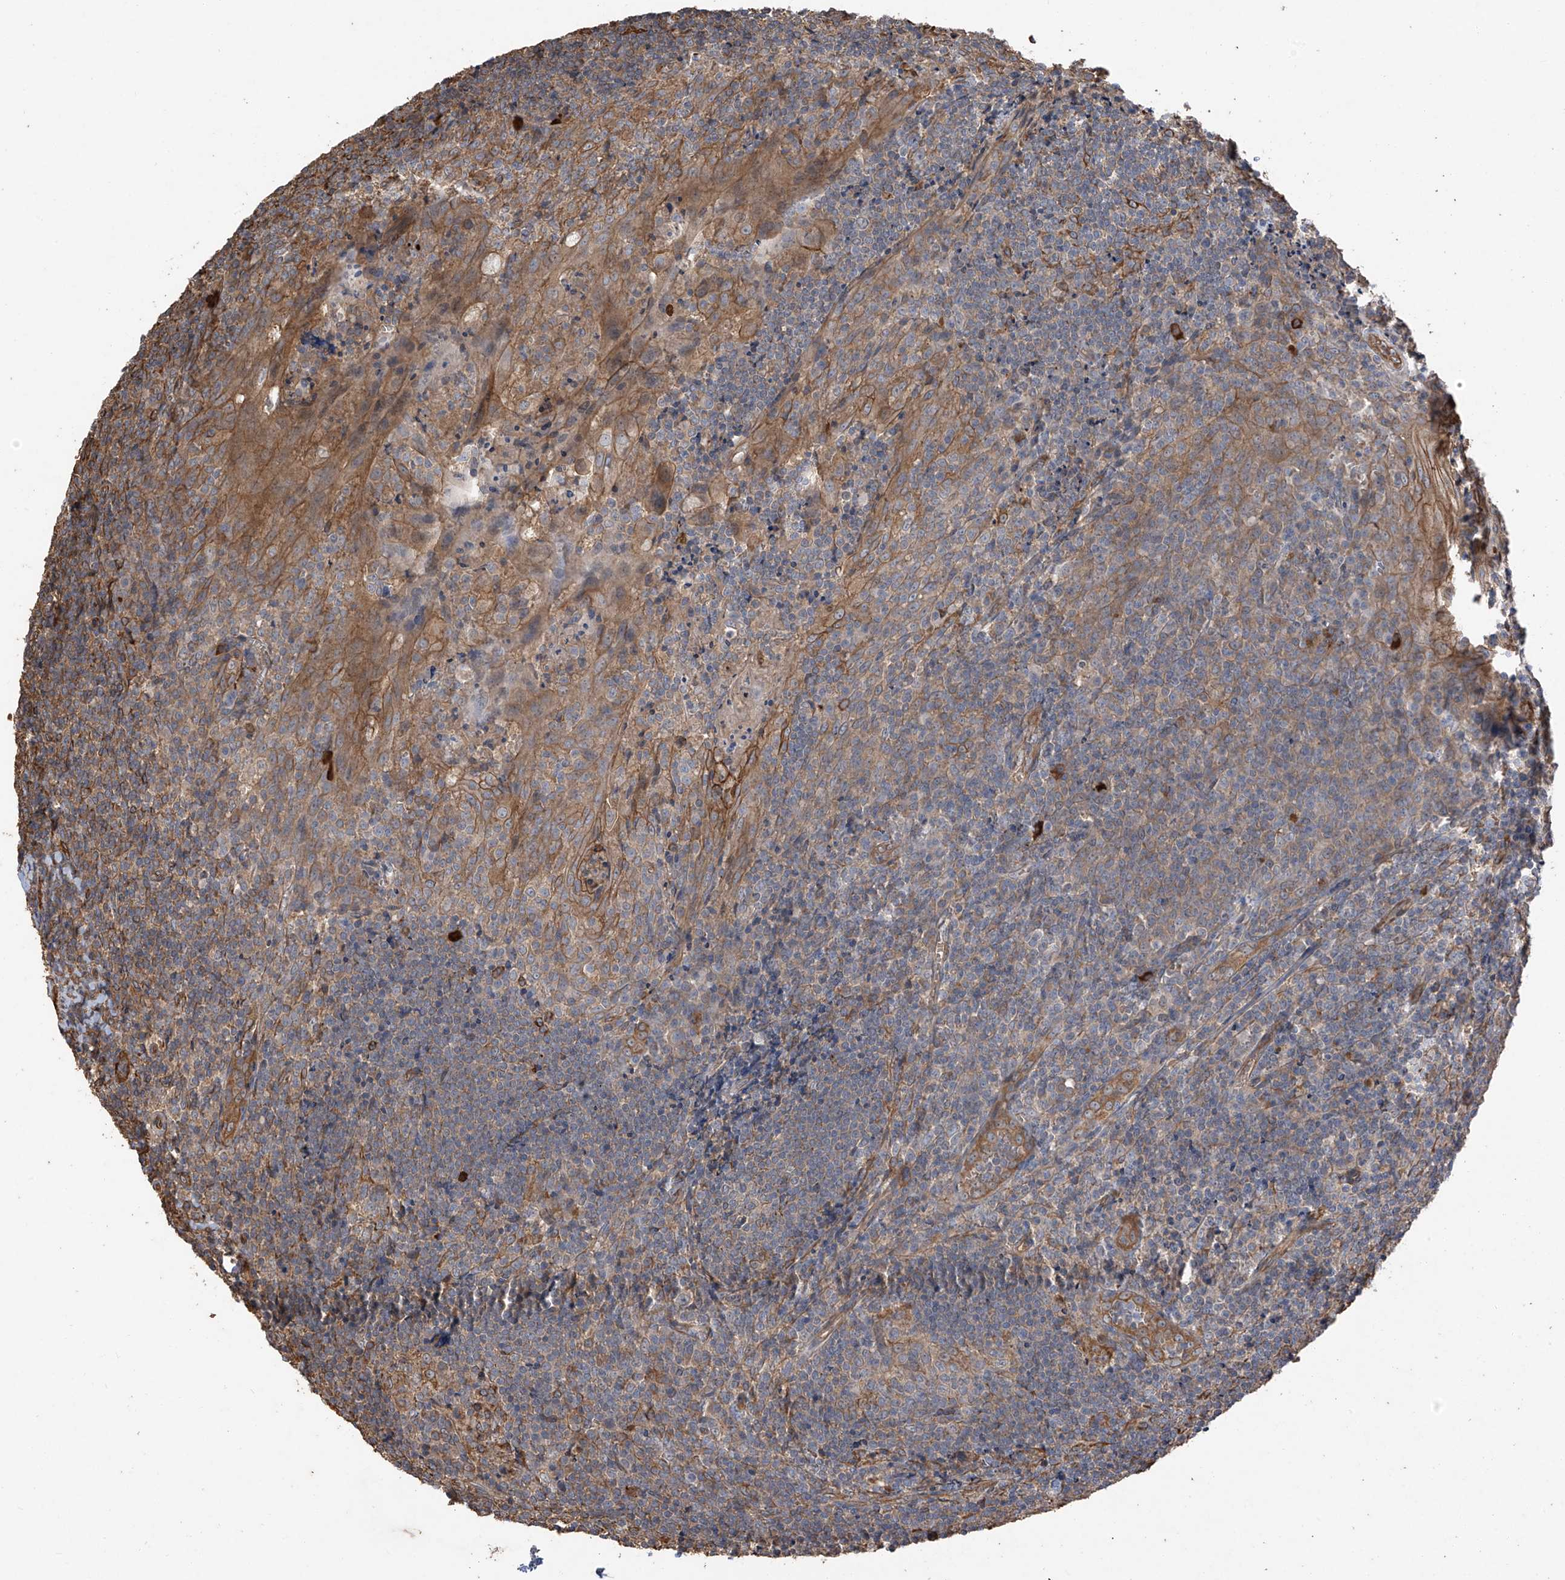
{"staining": {"intensity": "weak", "quantity": "25%-75%", "location": "cytoplasmic/membranous"}, "tissue": "tonsil", "cell_type": "Germinal center cells", "image_type": "normal", "snomed": [{"axis": "morphology", "description": "Normal tissue, NOS"}, {"axis": "topography", "description": "Tonsil"}], "caption": "The histopathology image demonstrates staining of unremarkable tonsil, revealing weak cytoplasmic/membranous protein staining (brown color) within germinal center cells.", "gene": "AGBL5", "patient": {"sex": "male", "age": 27}}